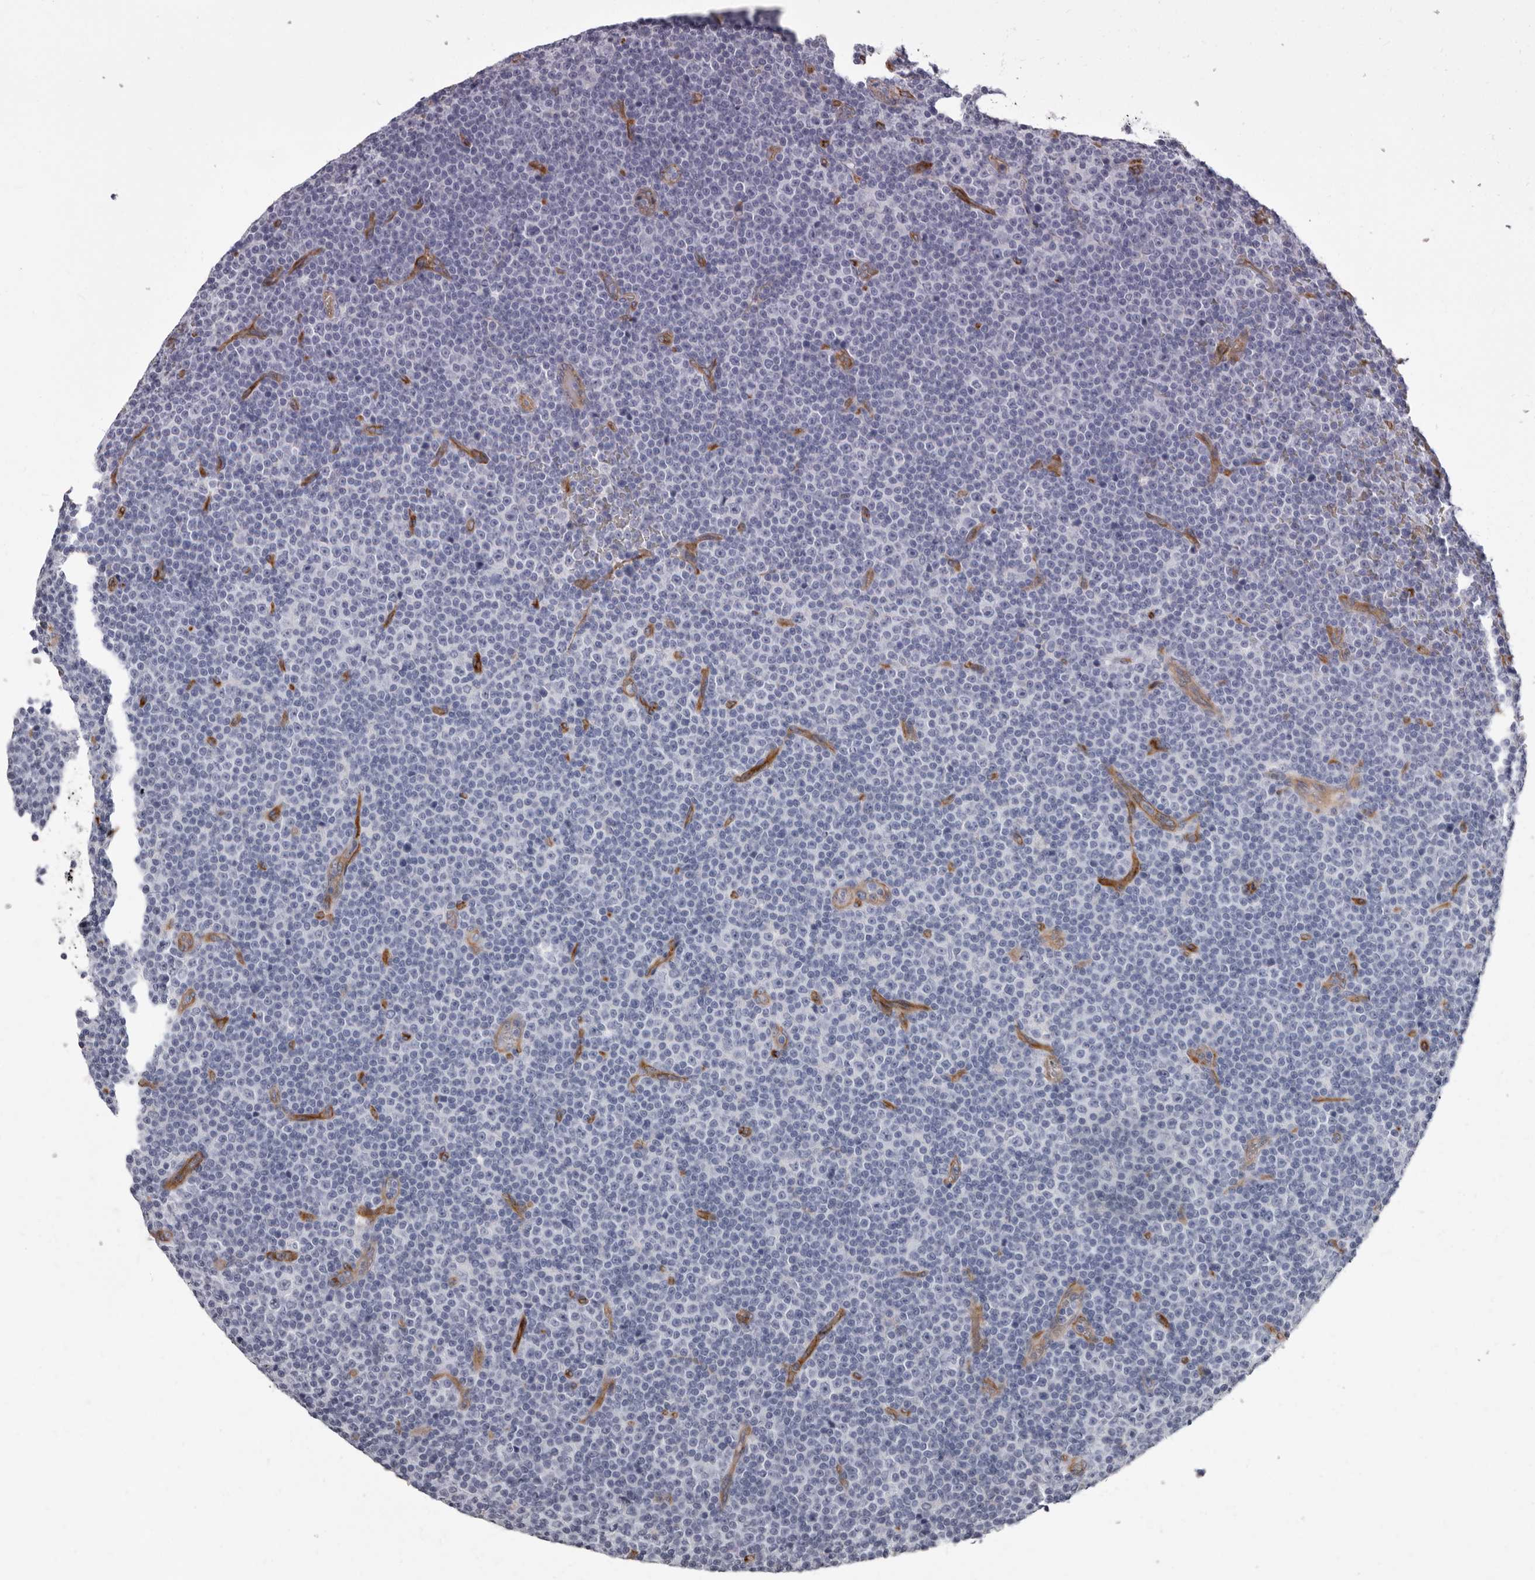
{"staining": {"intensity": "negative", "quantity": "none", "location": "none"}, "tissue": "lymphoma", "cell_type": "Tumor cells", "image_type": "cancer", "snomed": [{"axis": "morphology", "description": "Malignant lymphoma, non-Hodgkin's type, Low grade"}, {"axis": "topography", "description": "Lymph node"}], "caption": "A high-resolution photomicrograph shows IHC staining of low-grade malignant lymphoma, non-Hodgkin's type, which reveals no significant staining in tumor cells.", "gene": "ADGRL4", "patient": {"sex": "female", "age": 67}}